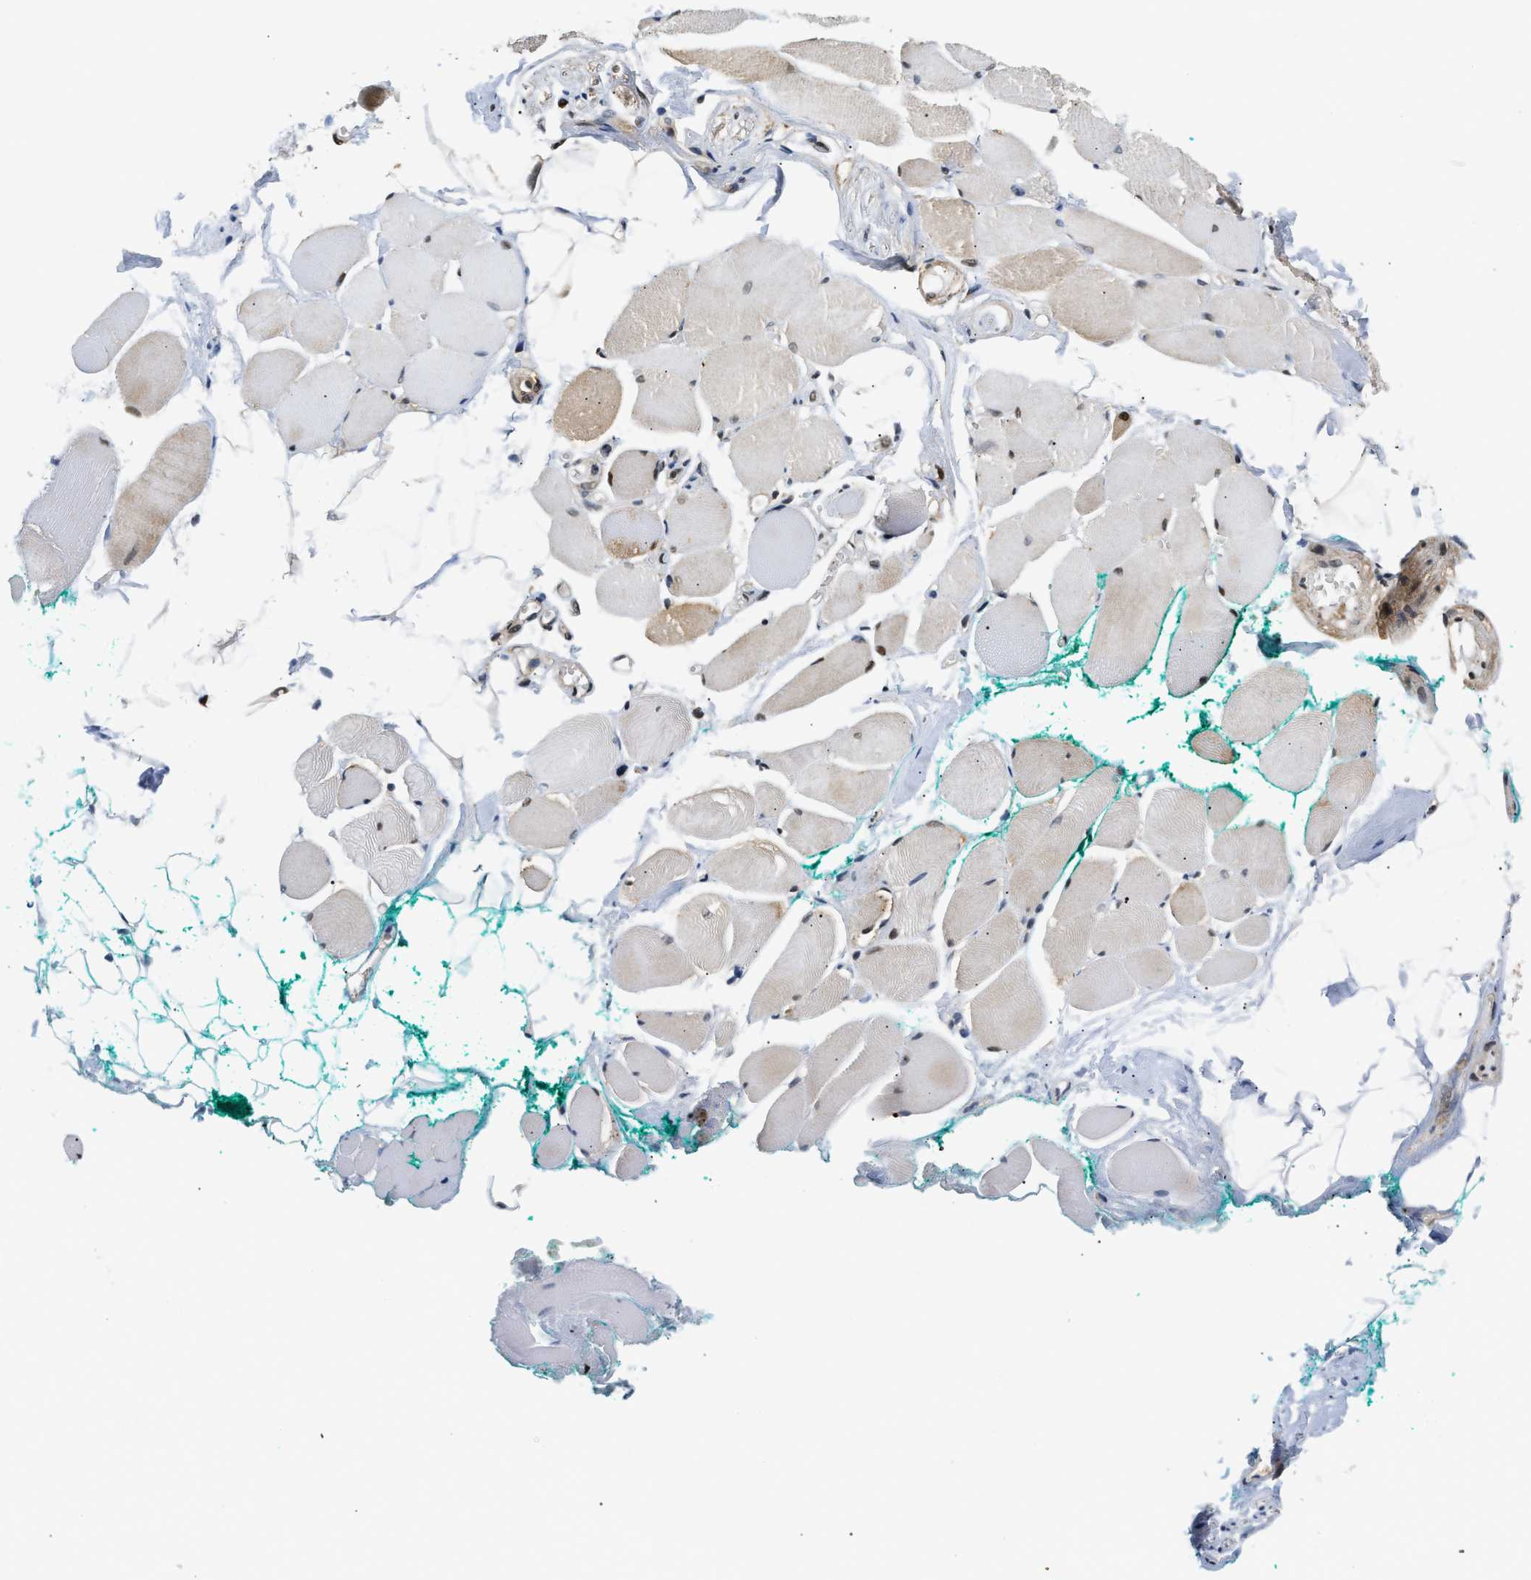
{"staining": {"intensity": "moderate", "quantity": "25%-75%", "location": "cytoplasmic/membranous,nuclear"}, "tissue": "skeletal muscle", "cell_type": "Myocytes", "image_type": "normal", "snomed": [{"axis": "morphology", "description": "Normal tissue, NOS"}, {"axis": "topography", "description": "Skeletal muscle"}, {"axis": "topography", "description": "Peripheral nerve tissue"}], "caption": "Brown immunohistochemical staining in normal human skeletal muscle demonstrates moderate cytoplasmic/membranous,nuclear staining in about 25%-75% of myocytes.", "gene": "LARP6", "patient": {"sex": "female", "age": 84}}